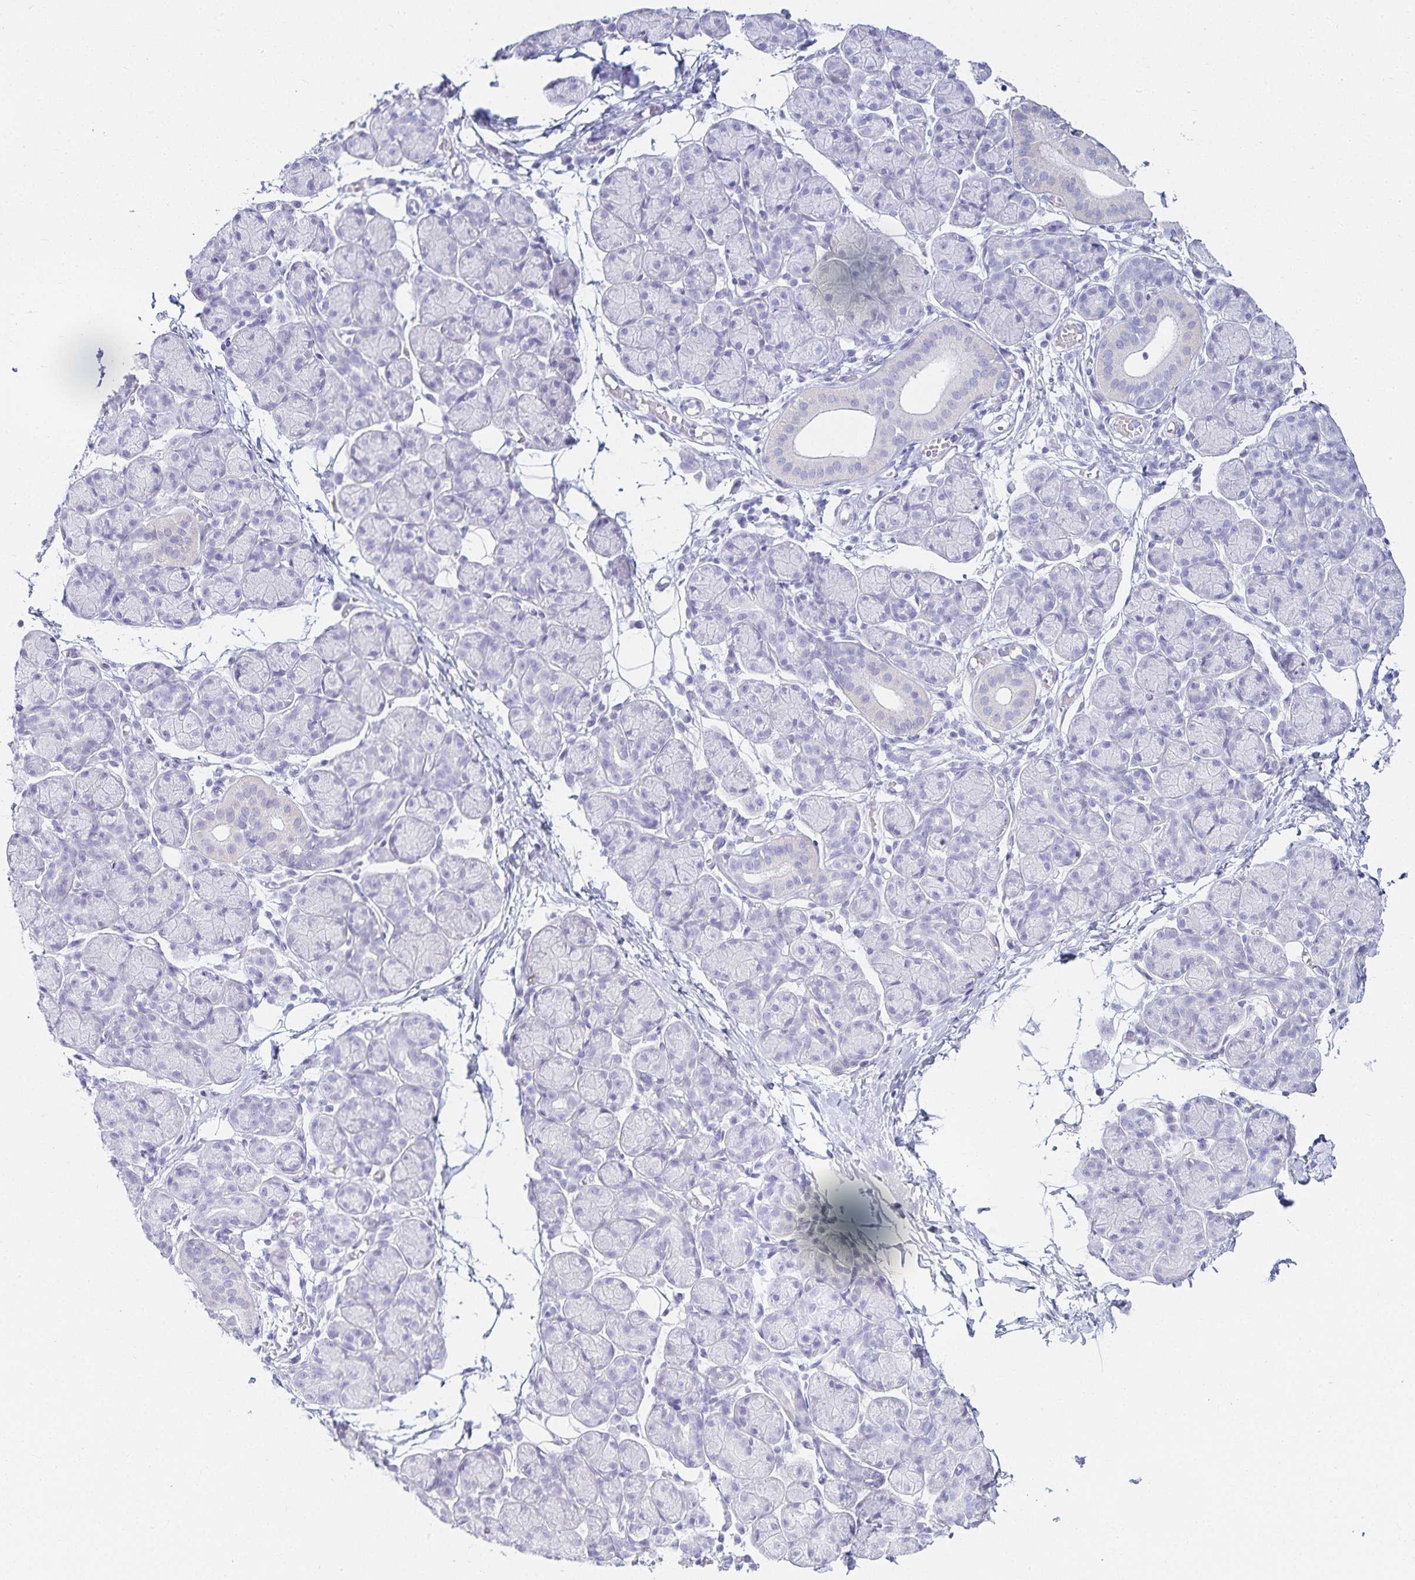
{"staining": {"intensity": "negative", "quantity": "none", "location": "none"}, "tissue": "salivary gland", "cell_type": "Glandular cells", "image_type": "normal", "snomed": [{"axis": "morphology", "description": "Normal tissue, NOS"}, {"axis": "morphology", "description": "Inflammation, NOS"}, {"axis": "topography", "description": "Lymph node"}, {"axis": "topography", "description": "Salivary gland"}], "caption": "This is an immunohistochemistry (IHC) histopathology image of unremarkable human salivary gland. There is no positivity in glandular cells.", "gene": "GP2", "patient": {"sex": "male", "age": 3}}